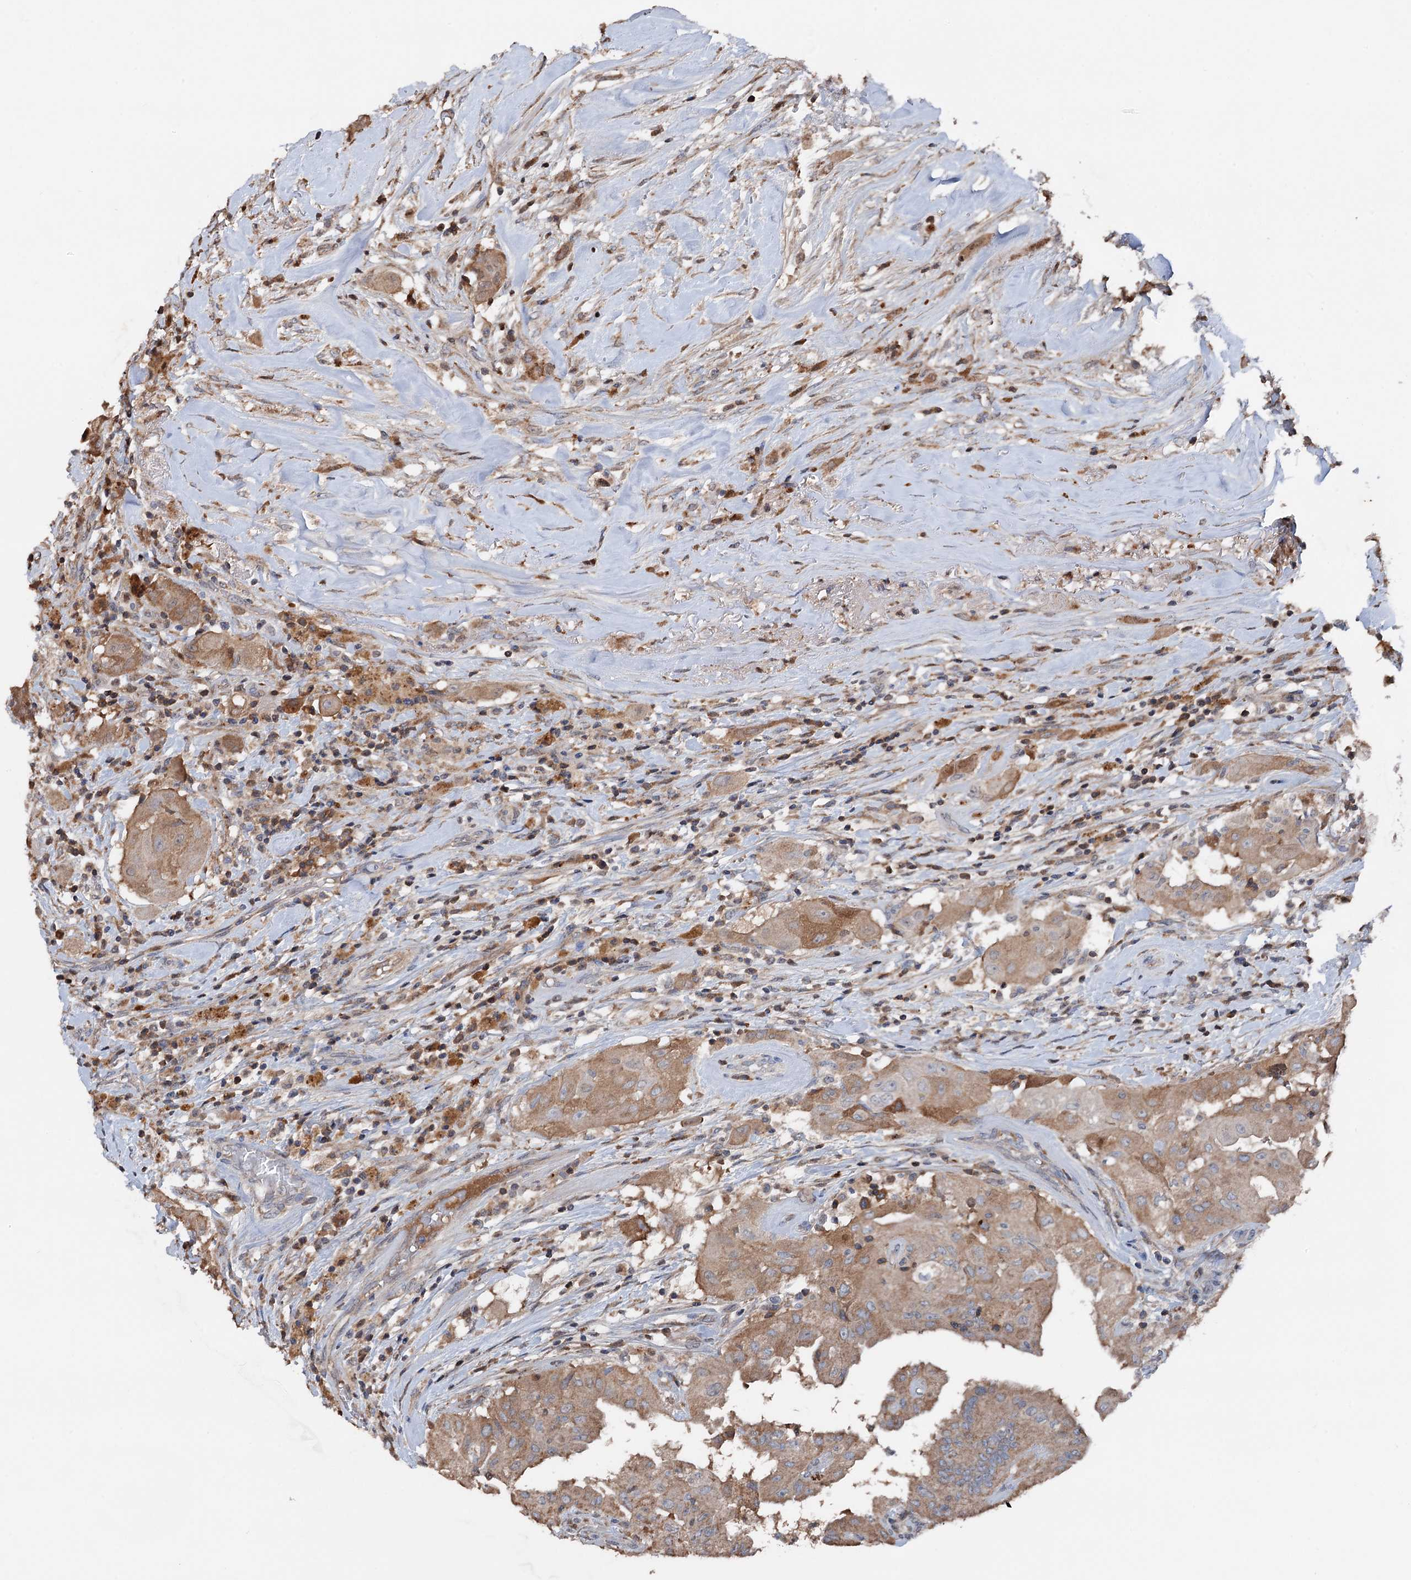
{"staining": {"intensity": "moderate", "quantity": ">75%", "location": "cytoplasmic/membranous"}, "tissue": "thyroid cancer", "cell_type": "Tumor cells", "image_type": "cancer", "snomed": [{"axis": "morphology", "description": "Papillary adenocarcinoma, NOS"}, {"axis": "topography", "description": "Thyroid gland"}], "caption": "The micrograph demonstrates a brown stain indicating the presence of a protein in the cytoplasmic/membranous of tumor cells in papillary adenocarcinoma (thyroid). (Brightfield microscopy of DAB IHC at high magnification).", "gene": "ARL13A", "patient": {"sex": "female", "age": 59}}